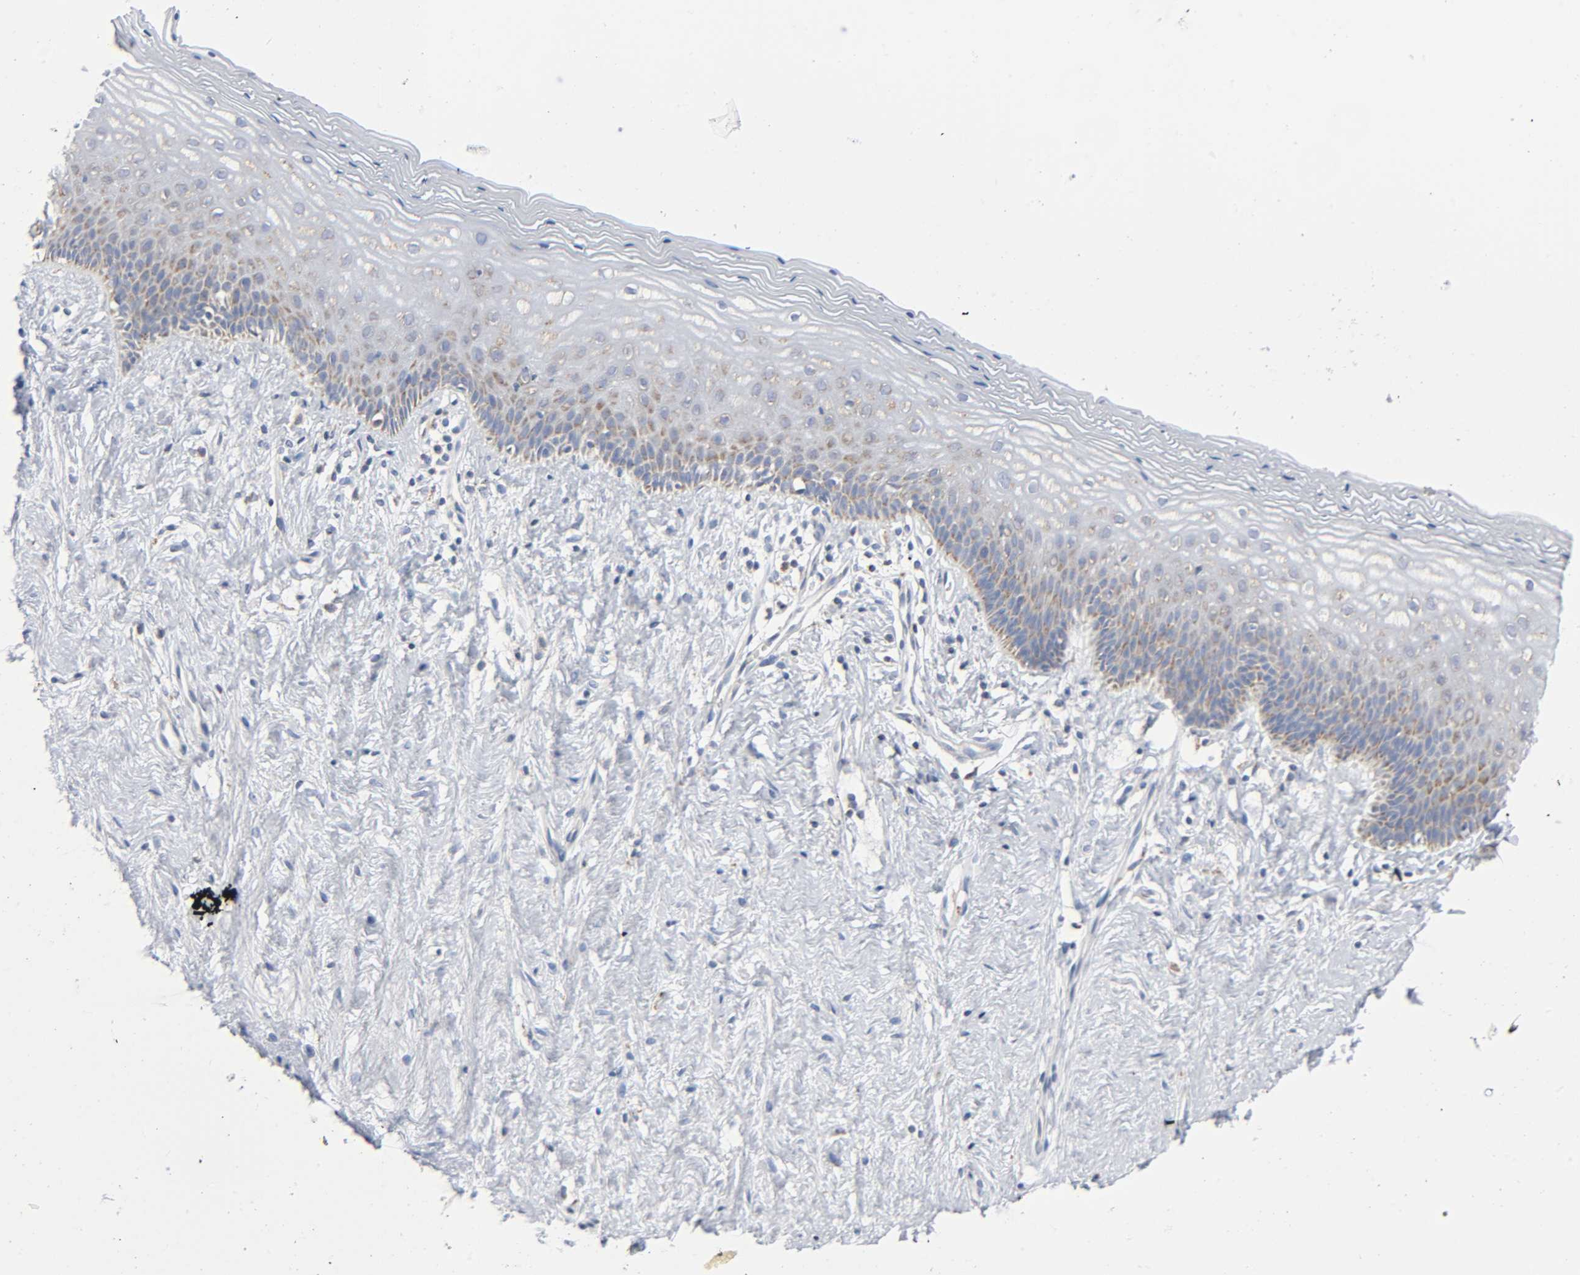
{"staining": {"intensity": "weak", "quantity": "<25%", "location": "cytoplasmic/membranous"}, "tissue": "vagina", "cell_type": "Squamous epithelial cells", "image_type": "normal", "snomed": [{"axis": "morphology", "description": "Normal tissue, NOS"}, {"axis": "topography", "description": "Vagina"}], "caption": "The micrograph exhibits no significant positivity in squamous epithelial cells of vagina.", "gene": "BAK1", "patient": {"sex": "female", "age": 44}}